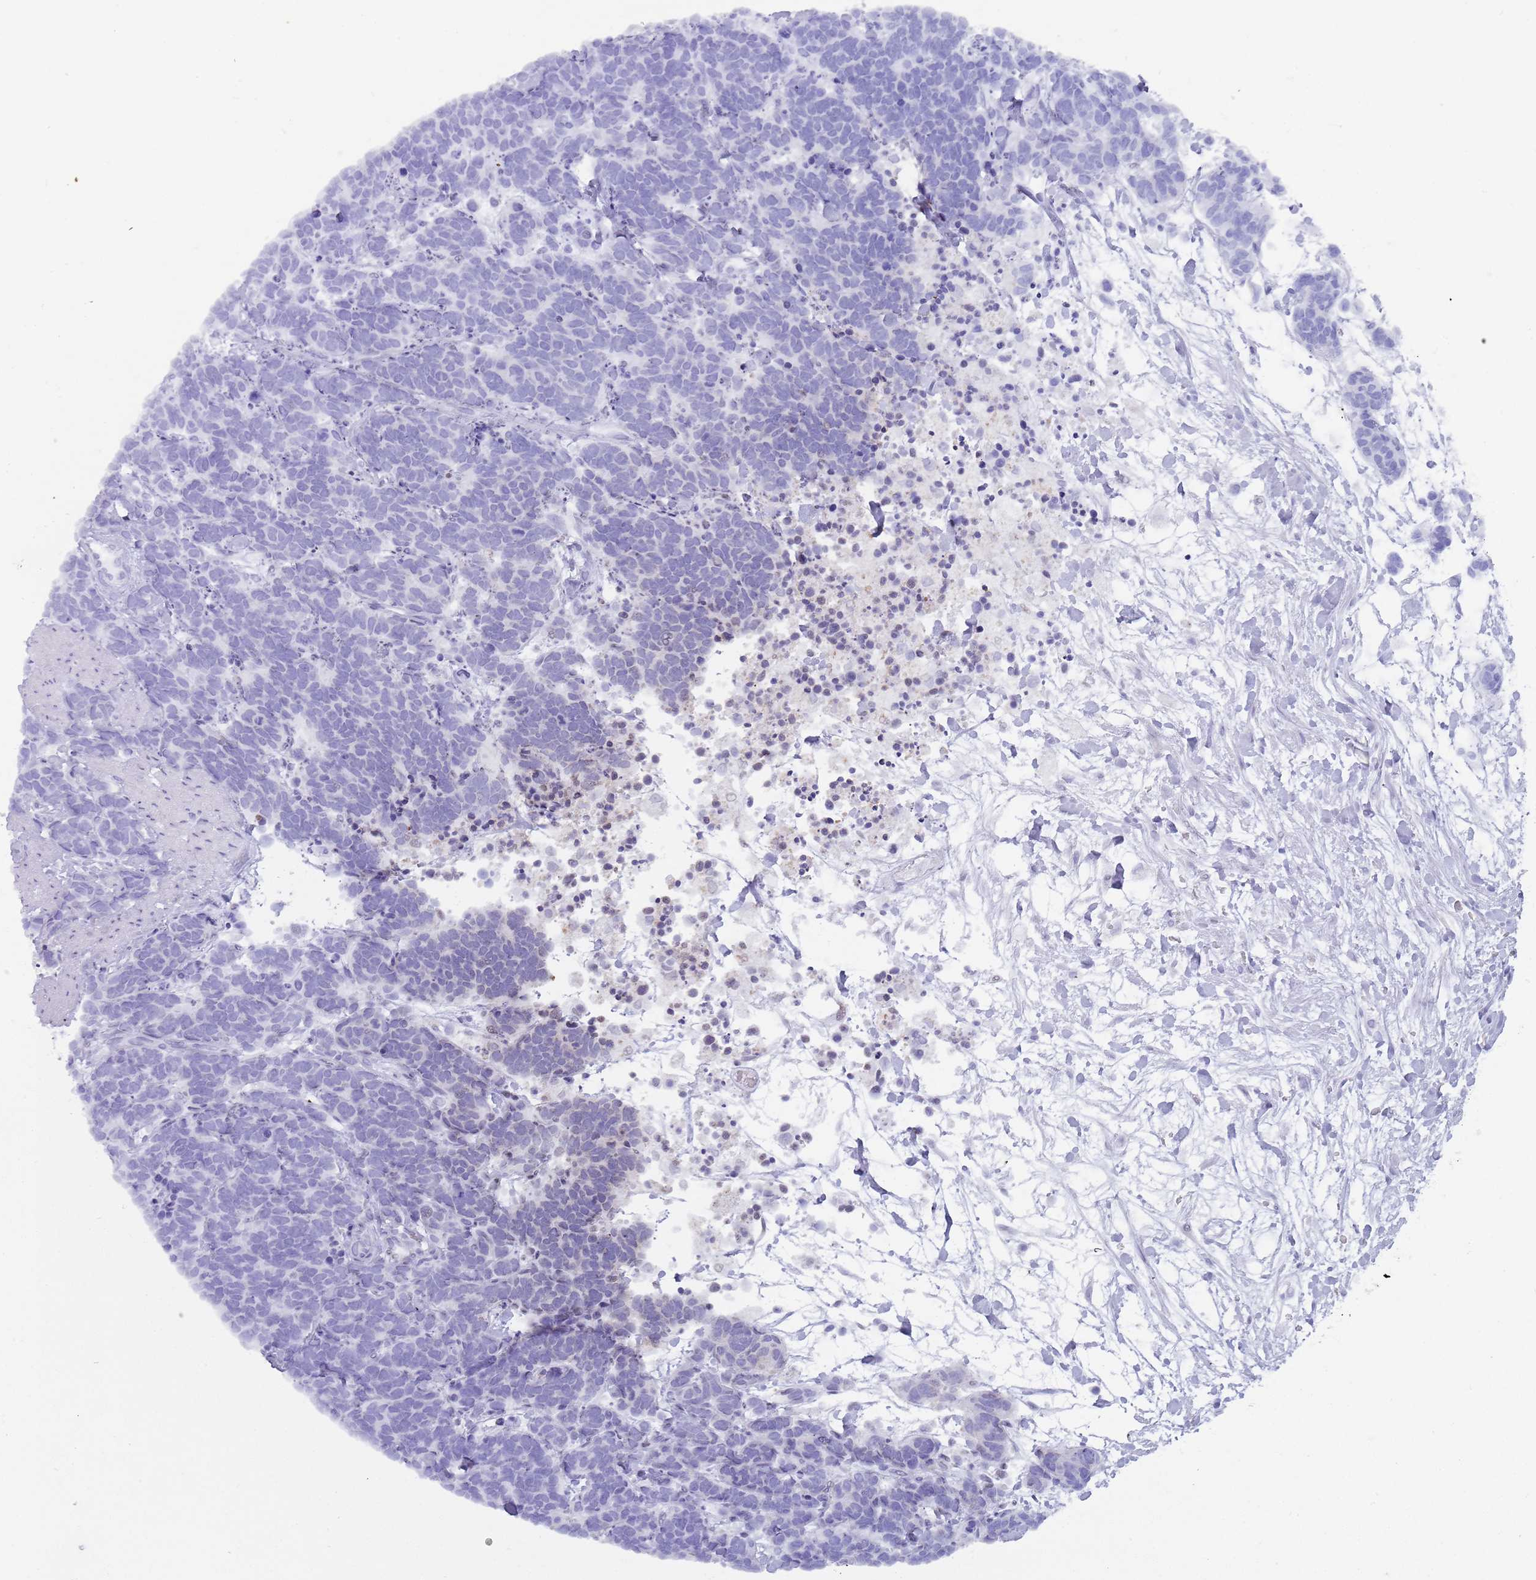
{"staining": {"intensity": "moderate", "quantity": "<25%", "location": "nuclear"}, "tissue": "carcinoid", "cell_type": "Tumor cells", "image_type": "cancer", "snomed": [{"axis": "morphology", "description": "Carcinoma, NOS"}, {"axis": "morphology", "description": "Carcinoid, malignant, NOS"}, {"axis": "topography", "description": "Prostate"}], "caption": "Immunohistochemical staining of malignant carcinoid demonstrates moderate nuclear protein expression in approximately <25% of tumor cells.", "gene": "HDAC8", "patient": {"sex": "male", "age": 57}}